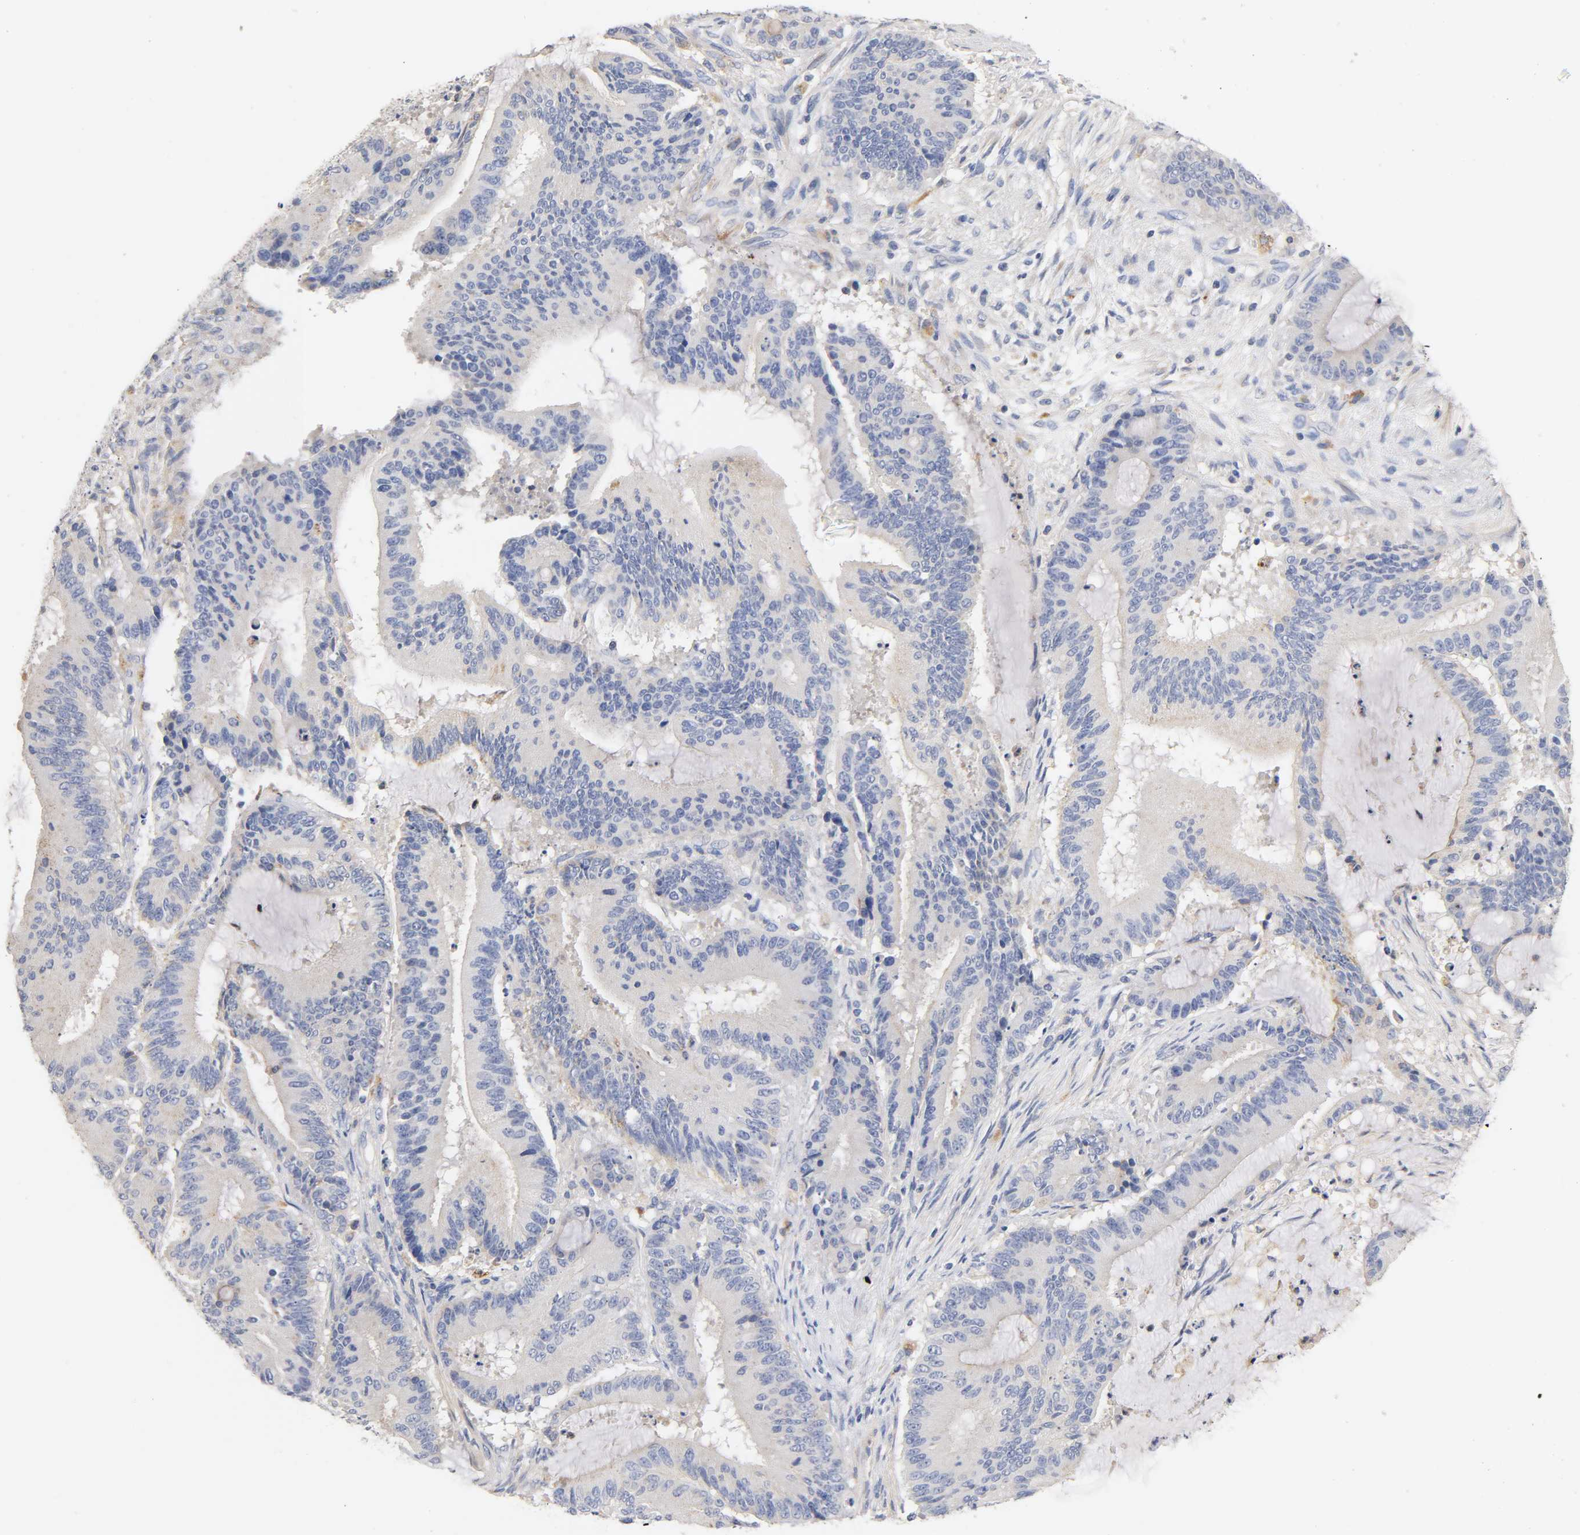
{"staining": {"intensity": "negative", "quantity": "none", "location": "none"}, "tissue": "liver cancer", "cell_type": "Tumor cells", "image_type": "cancer", "snomed": [{"axis": "morphology", "description": "Cholangiocarcinoma"}, {"axis": "topography", "description": "Liver"}], "caption": "Tumor cells are negative for brown protein staining in liver cancer (cholangiocarcinoma).", "gene": "SEMA5A", "patient": {"sex": "female", "age": 73}}